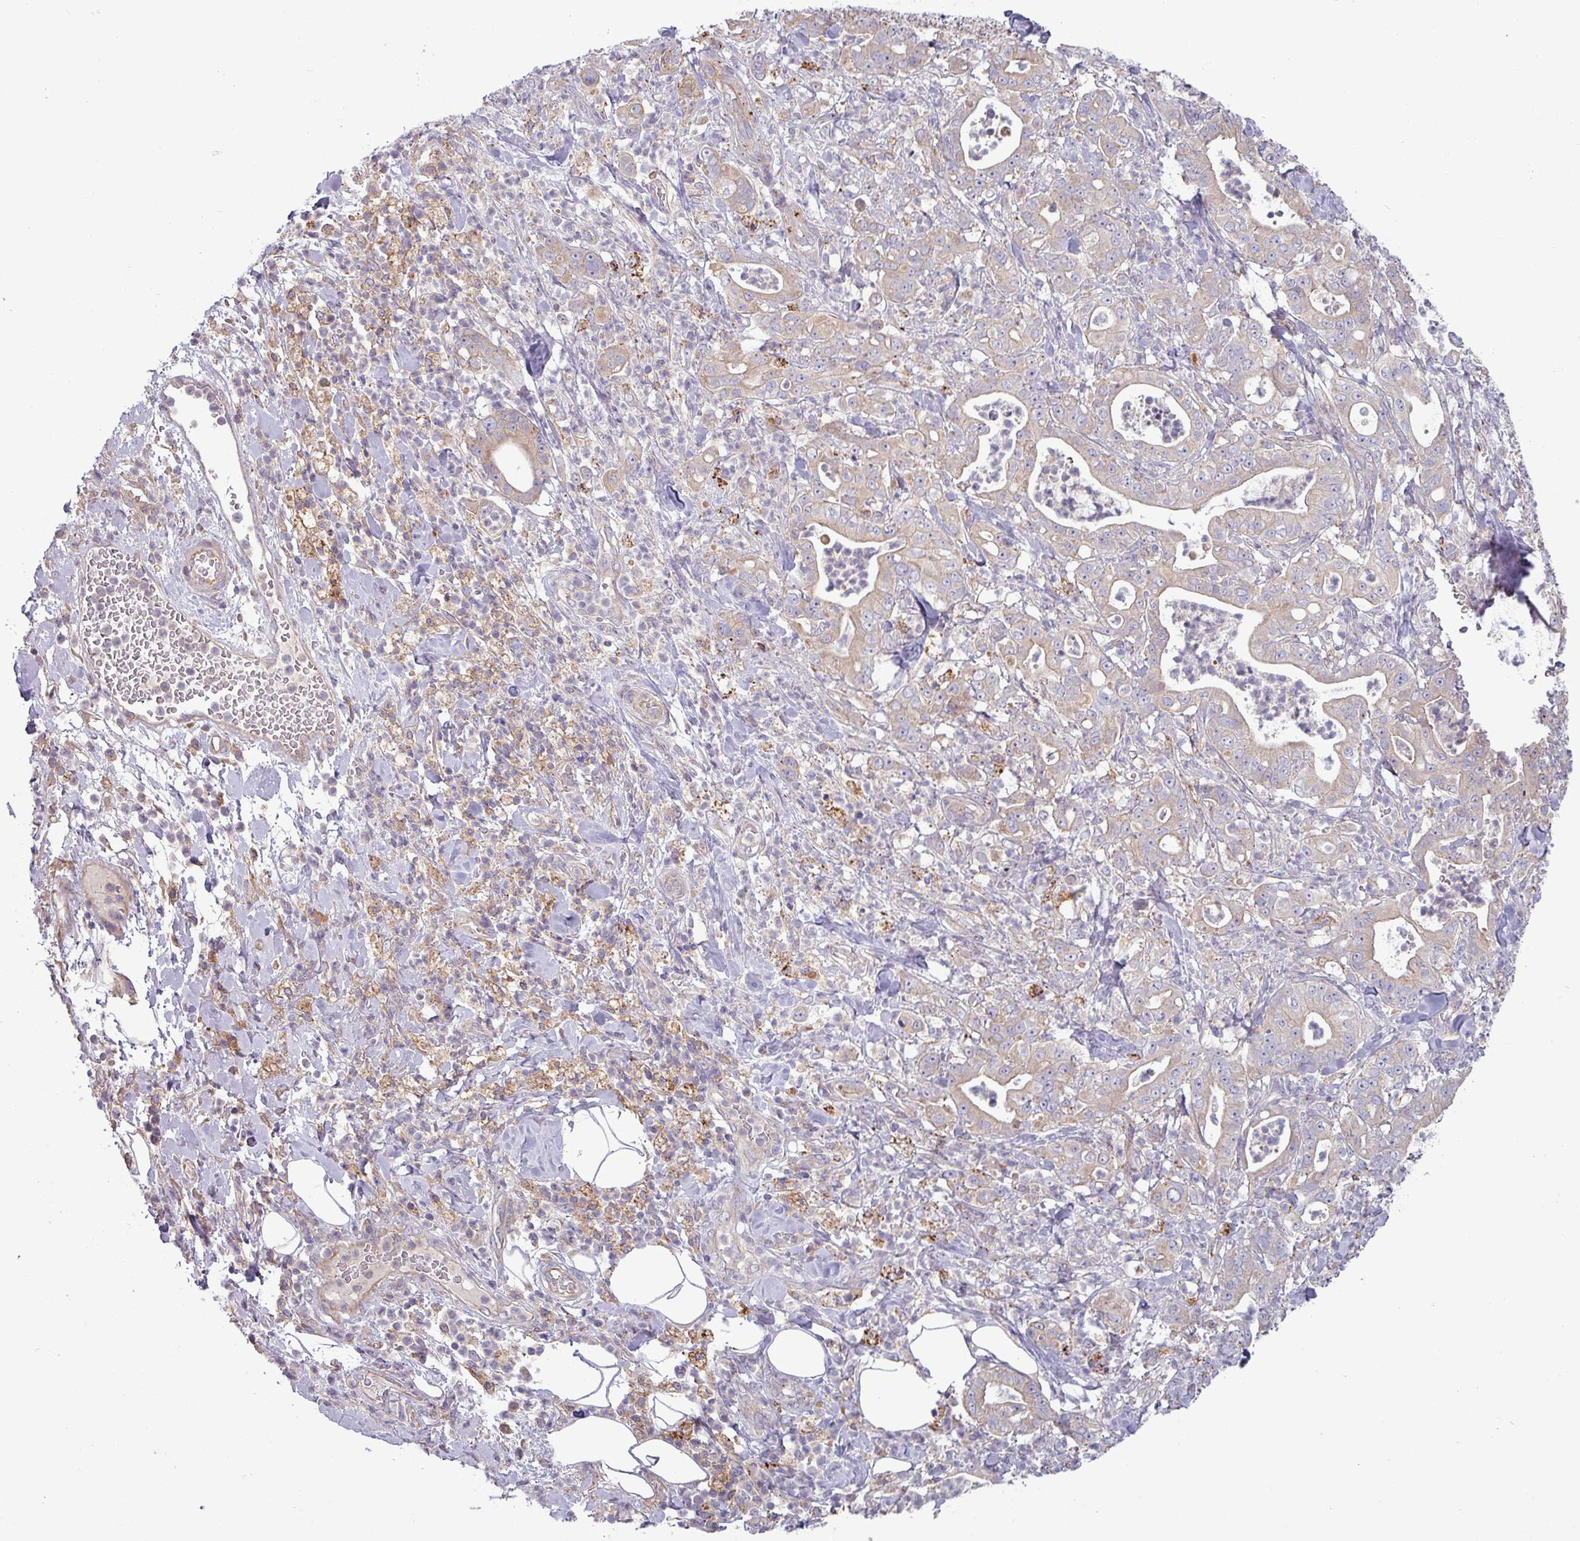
{"staining": {"intensity": "negative", "quantity": "none", "location": "none"}, "tissue": "pancreatic cancer", "cell_type": "Tumor cells", "image_type": "cancer", "snomed": [{"axis": "morphology", "description": "Adenocarcinoma, NOS"}, {"axis": "topography", "description": "Pancreas"}], "caption": "IHC histopathology image of pancreatic adenocarcinoma stained for a protein (brown), which shows no positivity in tumor cells.", "gene": "PLIN2", "patient": {"sex": "male", "age": 71}}